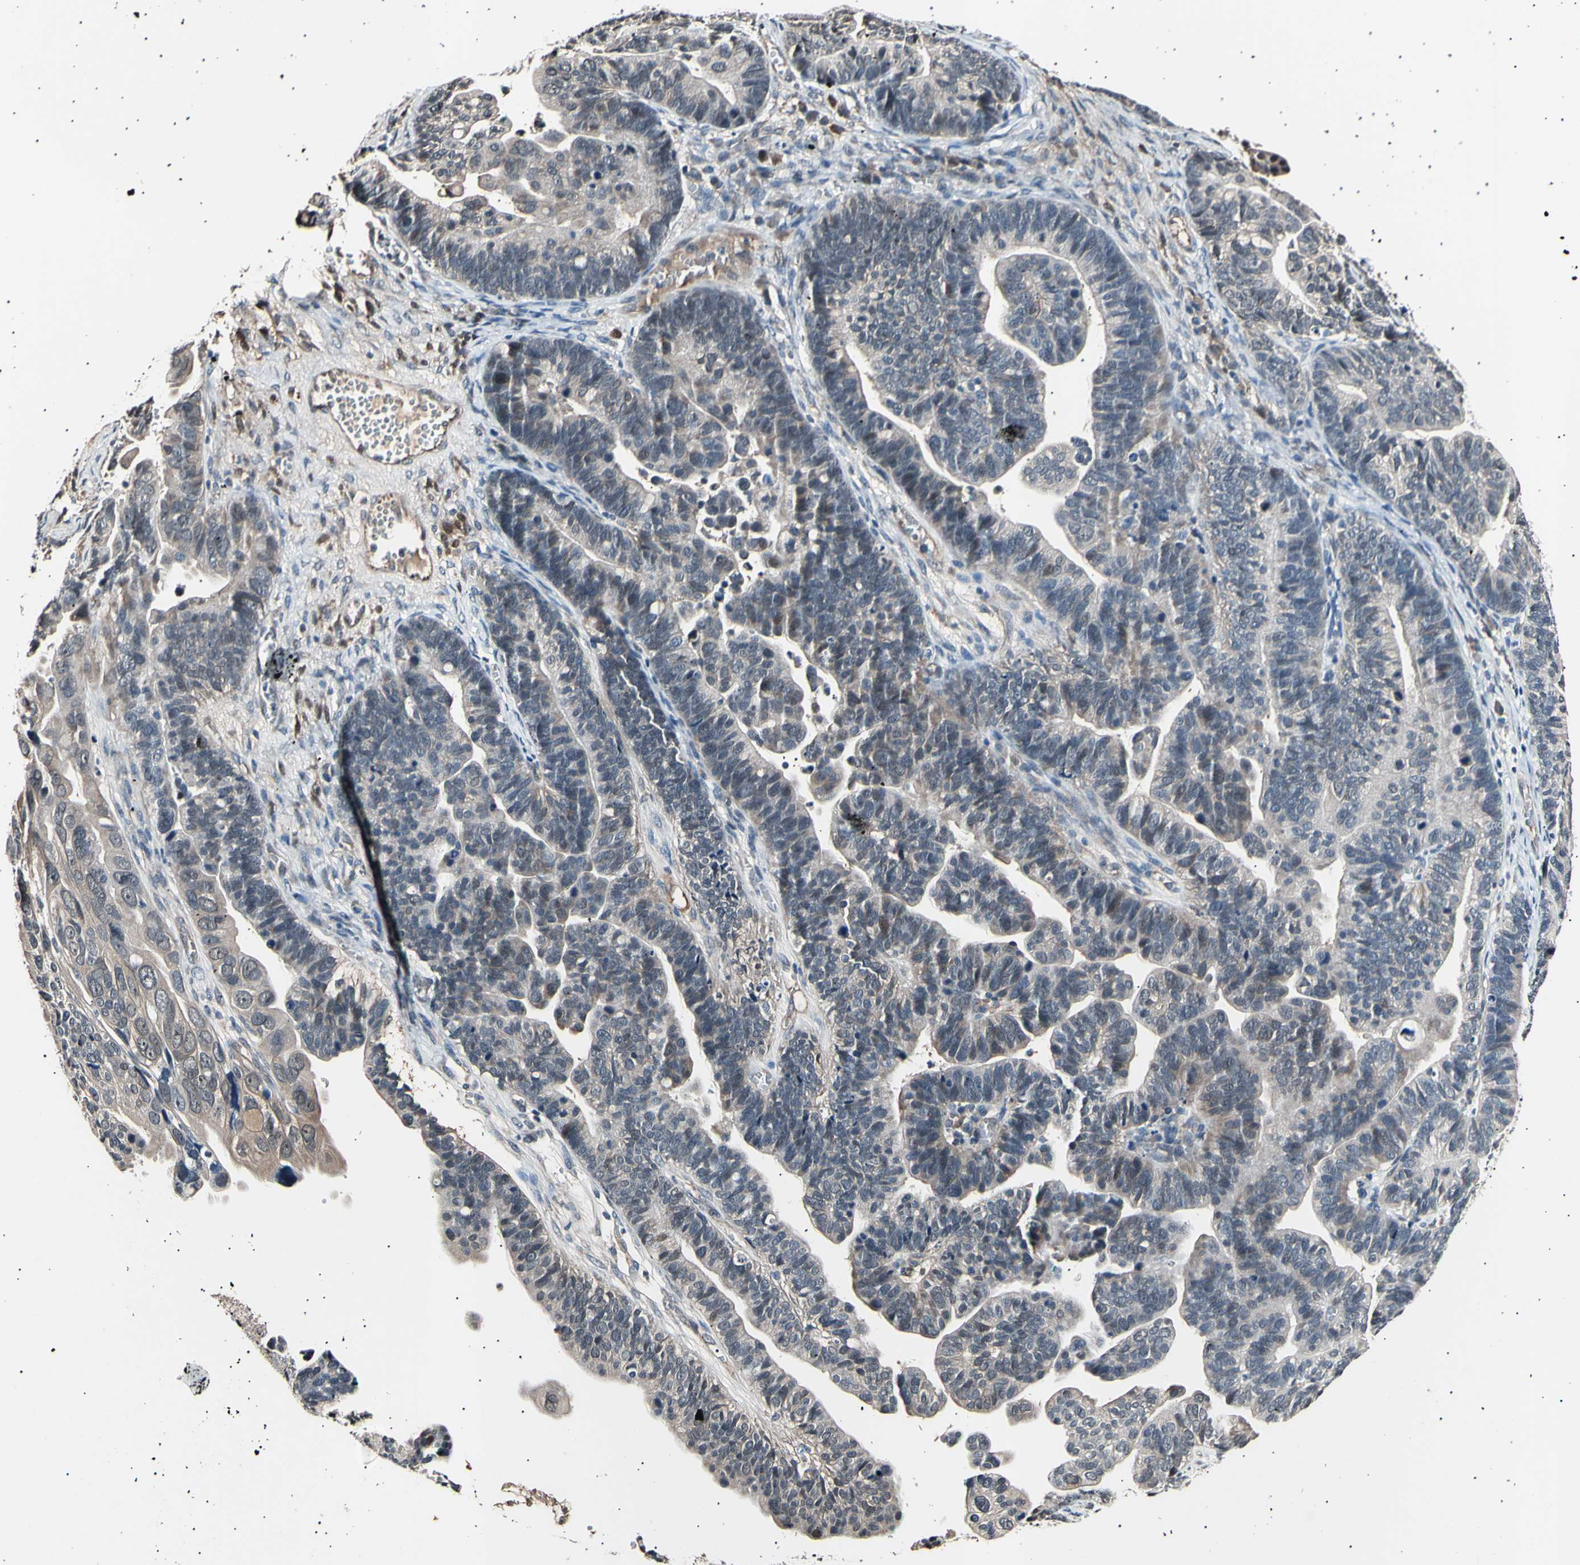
{"staining": {"intensity": "weak", "quantity": "<25%", "location": "cytoplasmic/membranous"}, "tissue": "ovarian cancer", "cell_type": "Tumor cells", "image_type": "cancer", "snomed": [{"axis": "morphology", "description": "Cystadenocarcinoma, serous, NOS"}, {"axis": "topography", "description": "Ovary"}], "caption": "This is an immunohistochemistry (IHC) photomicrograph of serous cystadenocarcinoma (ovarian). There is no expression in tumor cells.", "gene": "AK1", "patient": {"sex": "female", "age": 56}}